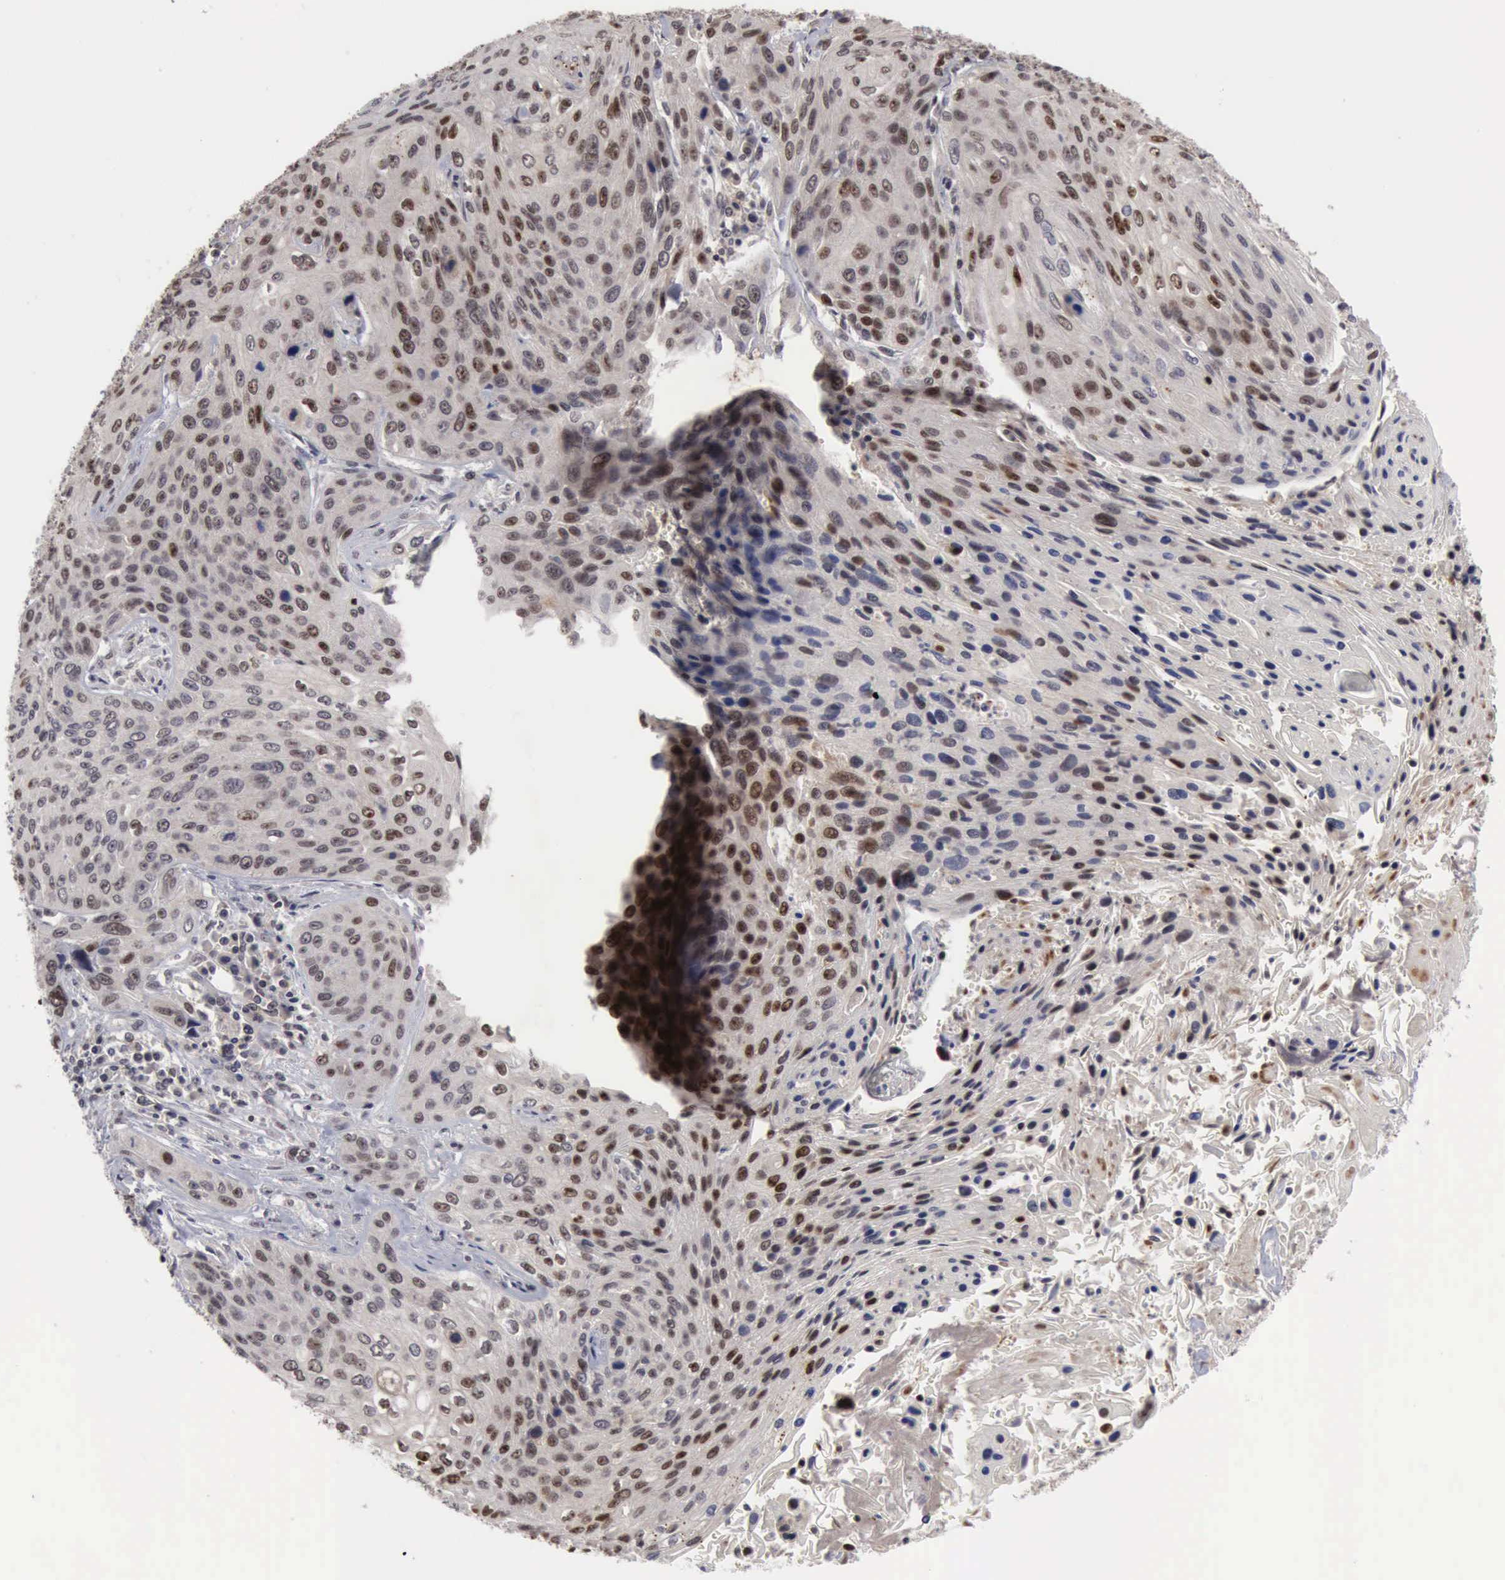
{"staining": {"intensity": "moderate", "quantity": "25%-75%", "location": "nuclear"}, "tissue": "cervical cancer", "cell_type": "Tumor cells", "image_type": "cancer", "snomed": [{"axis": "morphology", "description": "Squamous cell carcinoma, NOS"}, {"axis": "topography", "description": "Cervix"}], "caption": "Immunohistochemistry image of human cervical squamous cell carcinoma stained for a protein (brown), which reveals medium levels of moderate nuclear positivity in approximately 25%-75% of tumor cells.", "gene": "CDKN2A", "patient": {"sex": "female", "age": 32}}